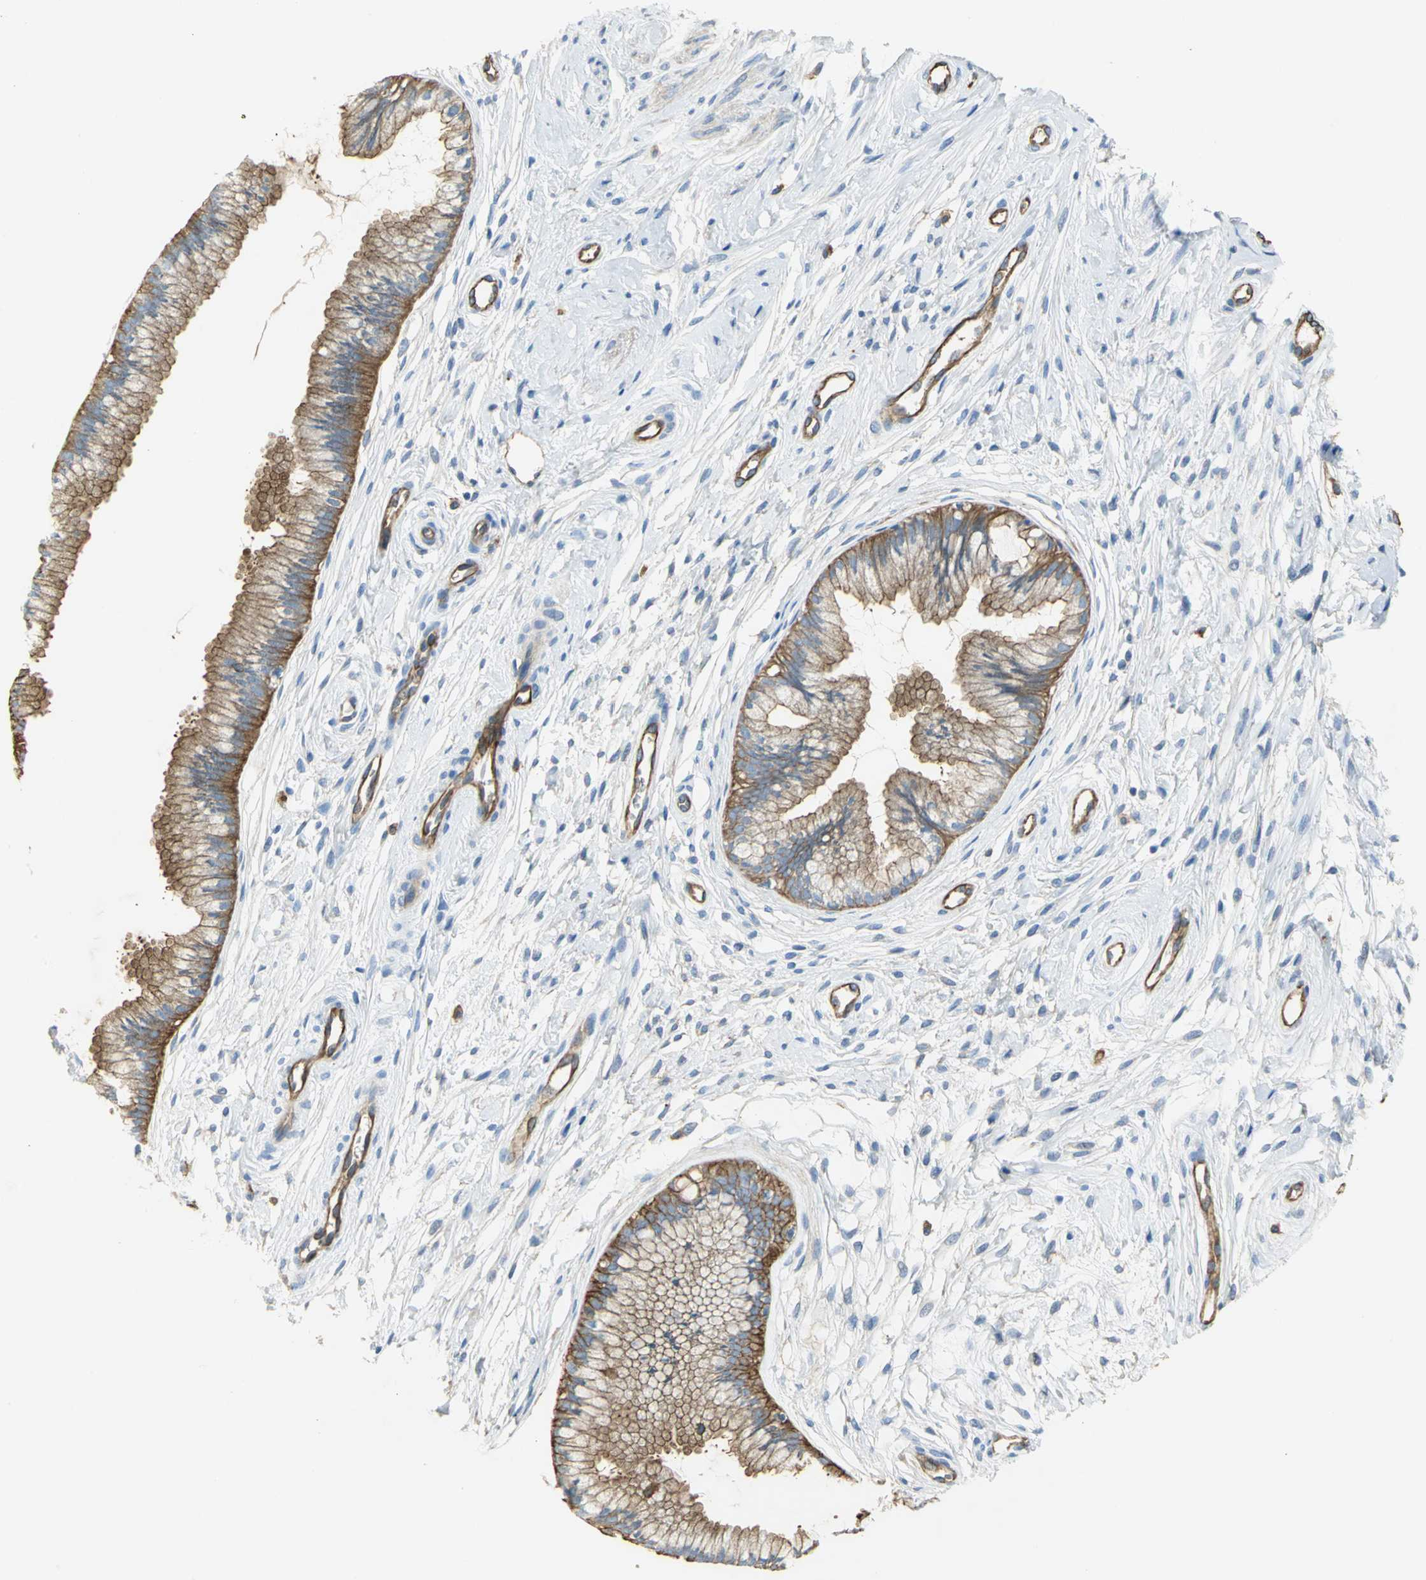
{"staining": {"intensity": "moderate", "quantity": ">75%", "location": "cytoplasmic/membranous"}, "tissue": "cervix", "cell_type": "Glandular cells", "image_type": "normal", "snomed": [{"axis": "morphology", "description": "Normal tissue, NOS"}, {"axis": "topography", "description": "Cervix"}], "caption": "DAB (3,3'-diaminobenzidine) immunohistochemical staining of benign cervix exhibits moderate cytoplasmic/membranous protein staining in approximately >75% of glandular cells. The staining was performed using DAB (3,3'-diaminobenzidine), with brown indicating positive protein expression. Nuclei are stained blue with hematoxylin.", "gene": "FLNB", "patient": {"sex": "female", "age": 39}}